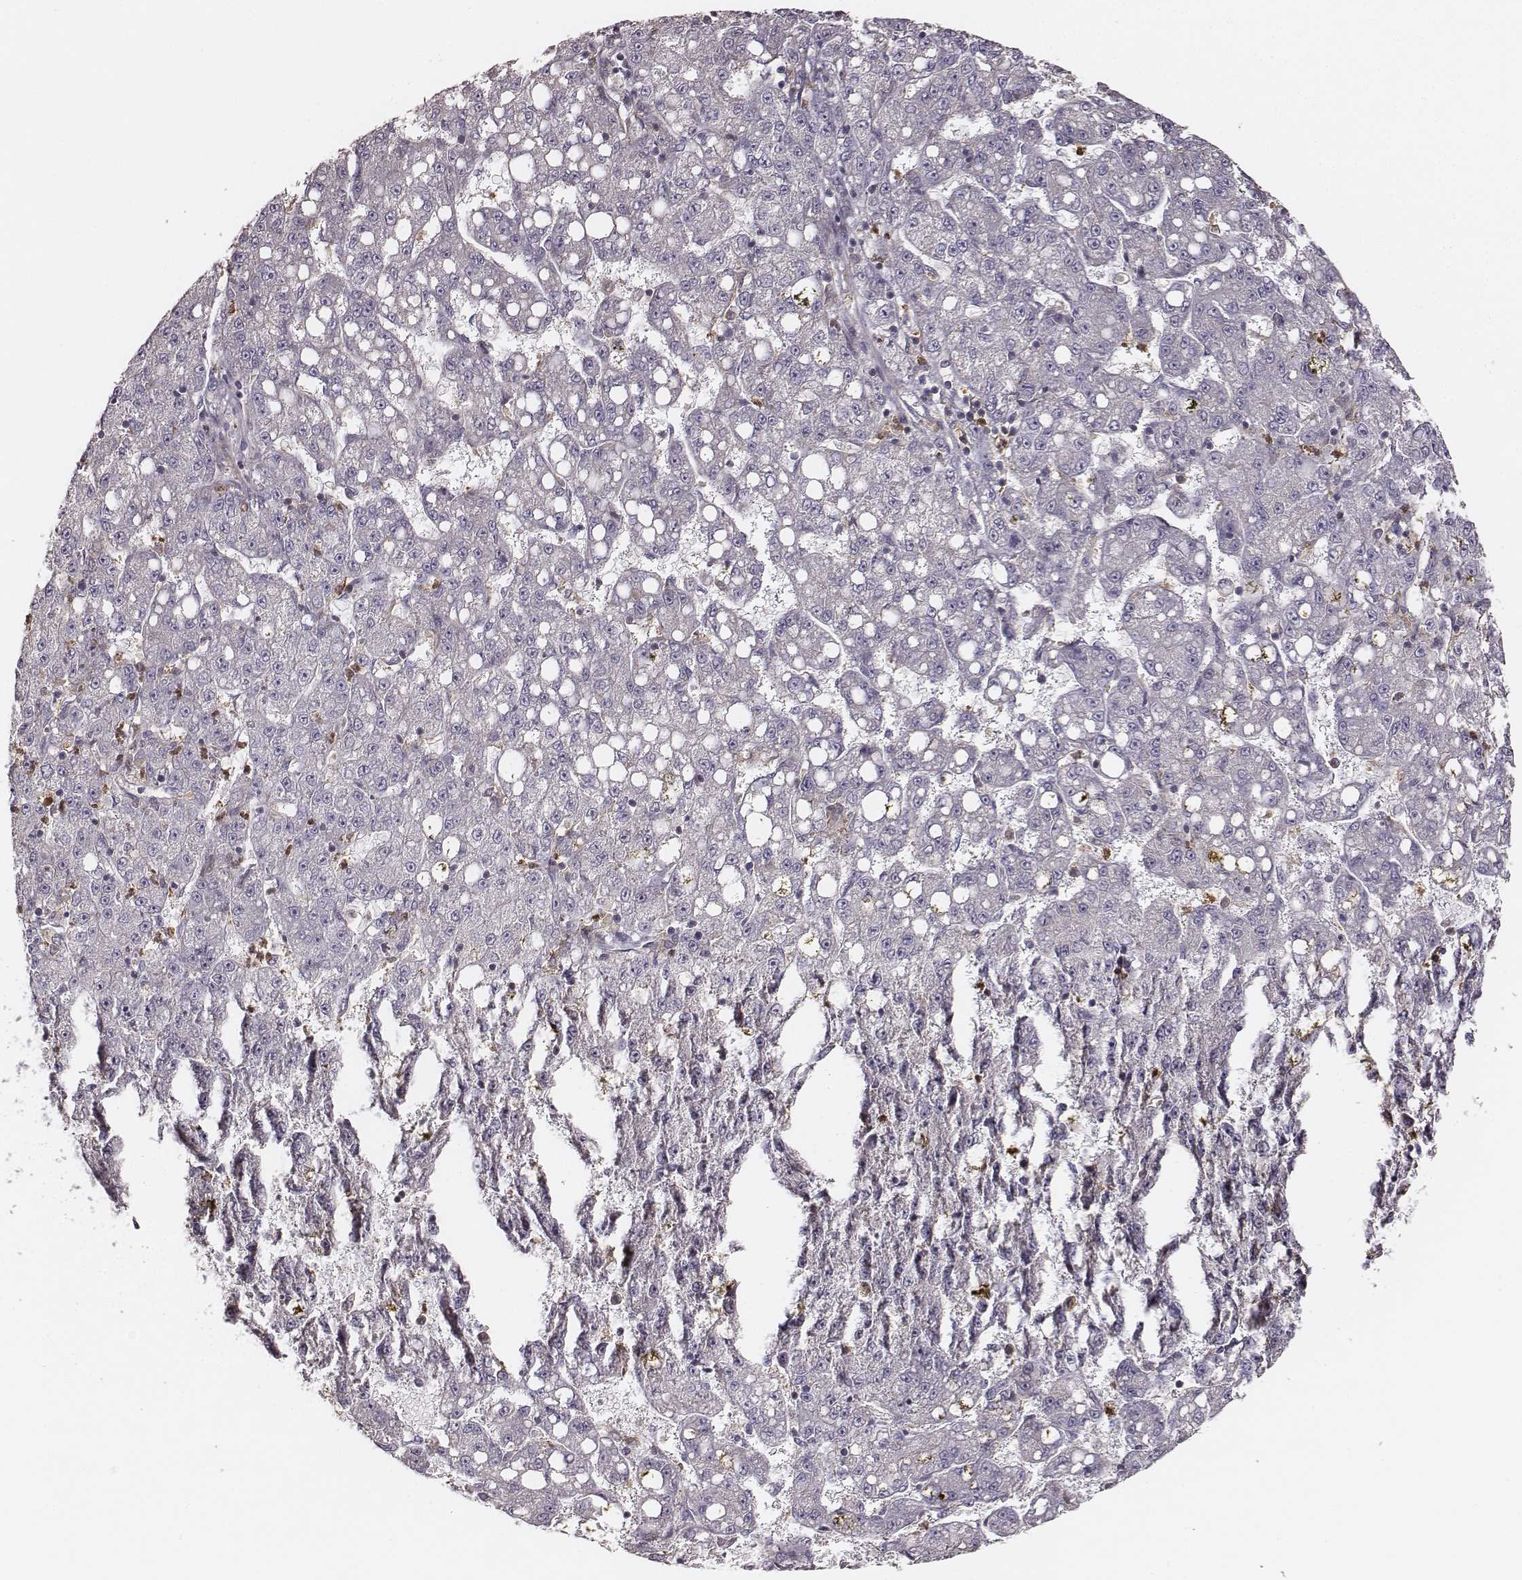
{"staining": {"intensity": "negative", "quantity": "none", "location": "none"}, "tissue": "liver cancer", "cell_type": "Tumor cells", "image_type": "cancer", "snomed": [{"axis": "morphology", "description": "Carcinoma, Hepatocellular, NOS"}, {"axis": "topography", "description": "Liver"}], "caption": "IHC of liver hepatocellular carcinoma demonstrates no positivity in tumor cells.", "gene": "ZYX", "patient": {"sex": "female", "age": 65}}